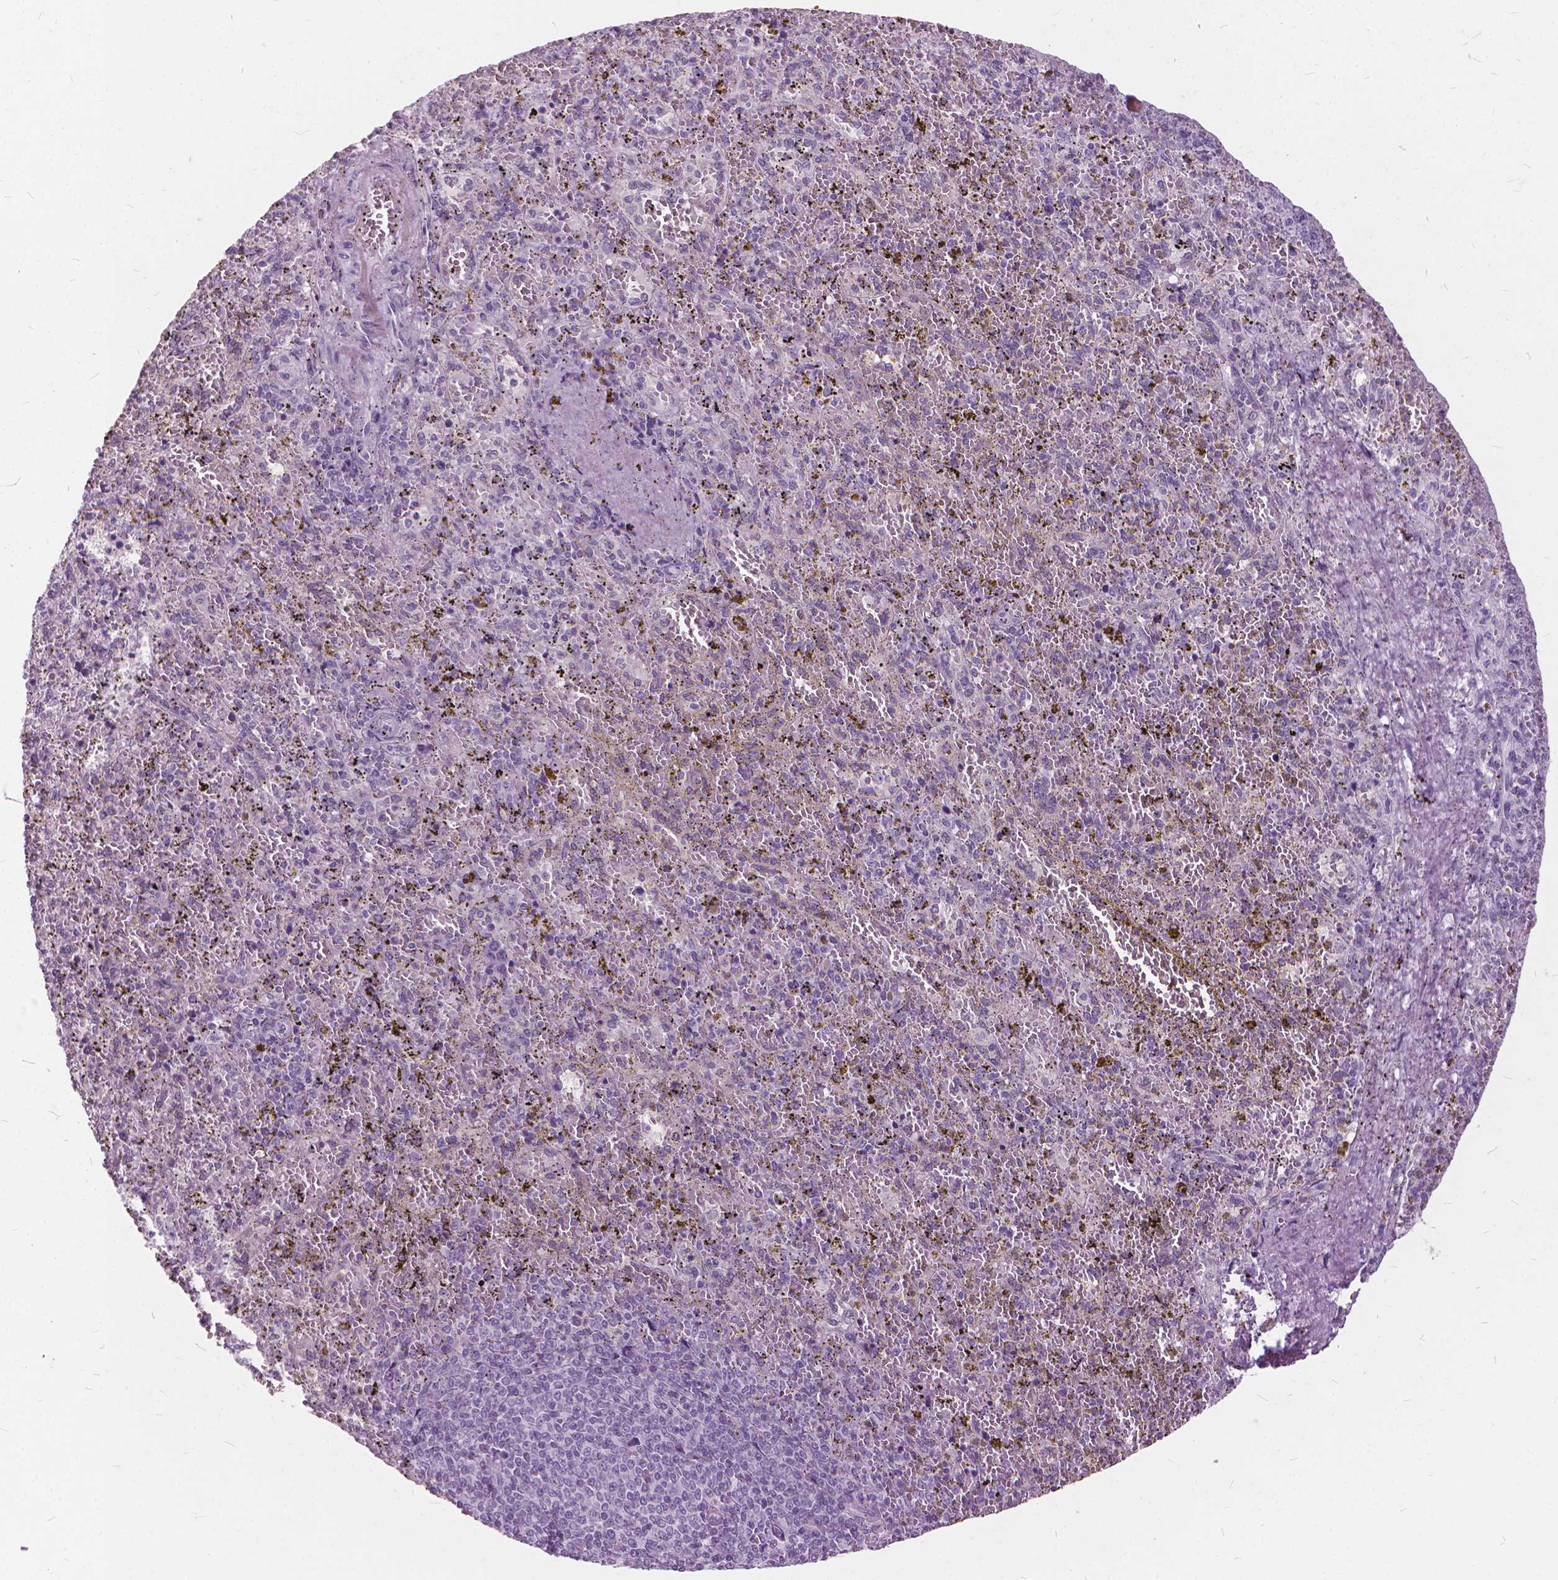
{"staining": {"intensity": "negative", "quantity": "none", "location": "none"}, "tissue": "spleen", "cell_type": "Cells in red pulp", "image_type": "normal", "snomed": [{"axis": "morphology", "description": "Normal tissue, NOS"}, {"axis": "topography", "description": "Spleen"}], "caption": "Cells in red pulp are negative for protein expression in normal human spleen. (DAB immunohistochemistry (IHC) with hematoxylin counter stain).", "gene": "DNM1", "patient": {"sex": "female", "age": 50}}